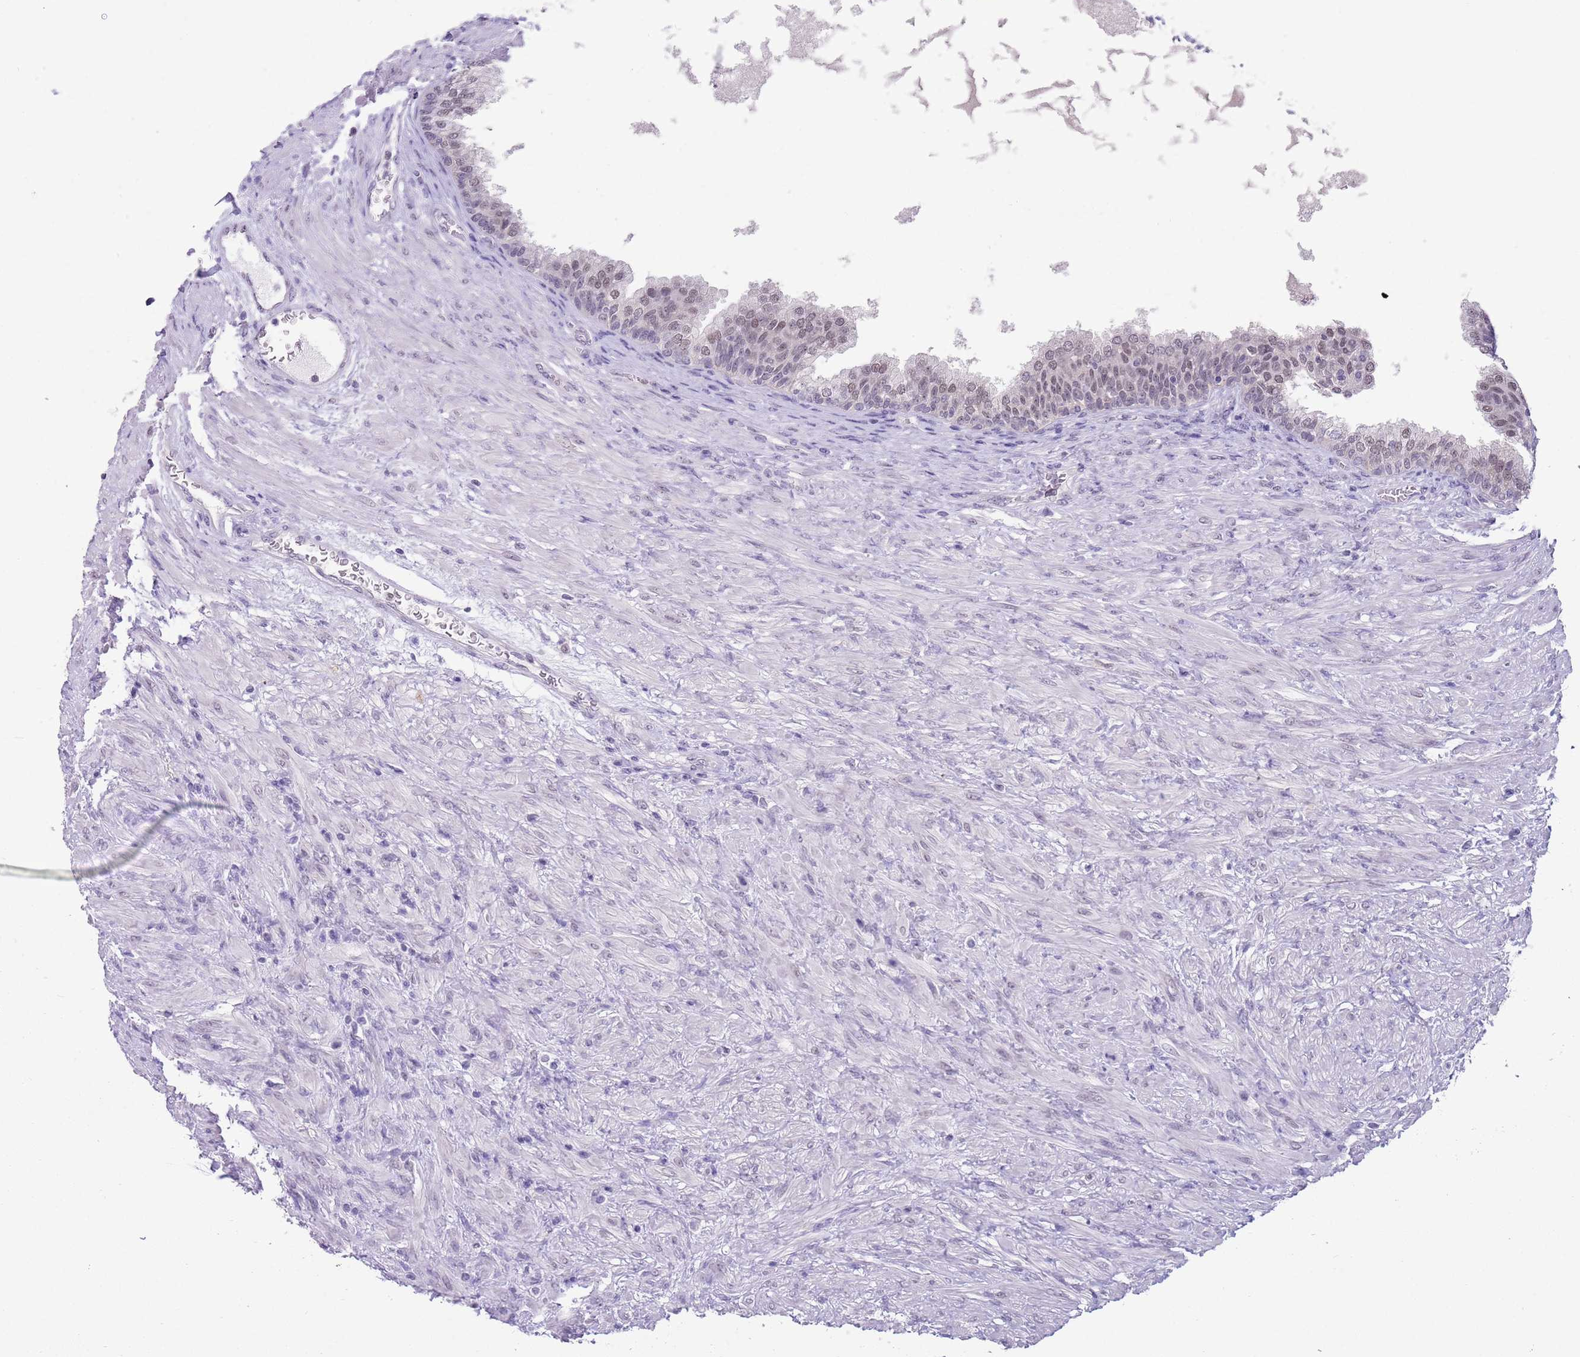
{"staining": {"intensity": "weak", "quantity": "25%-75%", "location": "nuclear"}, "tissue": "prostate", "cell_type": "Glandular cells", "image_type": "normal", "snomed": [{"axis": "morphology", "description": "Normal tissue, NOS"}, {"axis": "topography", "description": "Prostate"}], "caption": "Prostate stained with IHC shows weak nuclear expression in approximately 25%-75% of glandular cells.", "gene": "SEPHS2", "patient": {"sex": "male", "age": 76}}